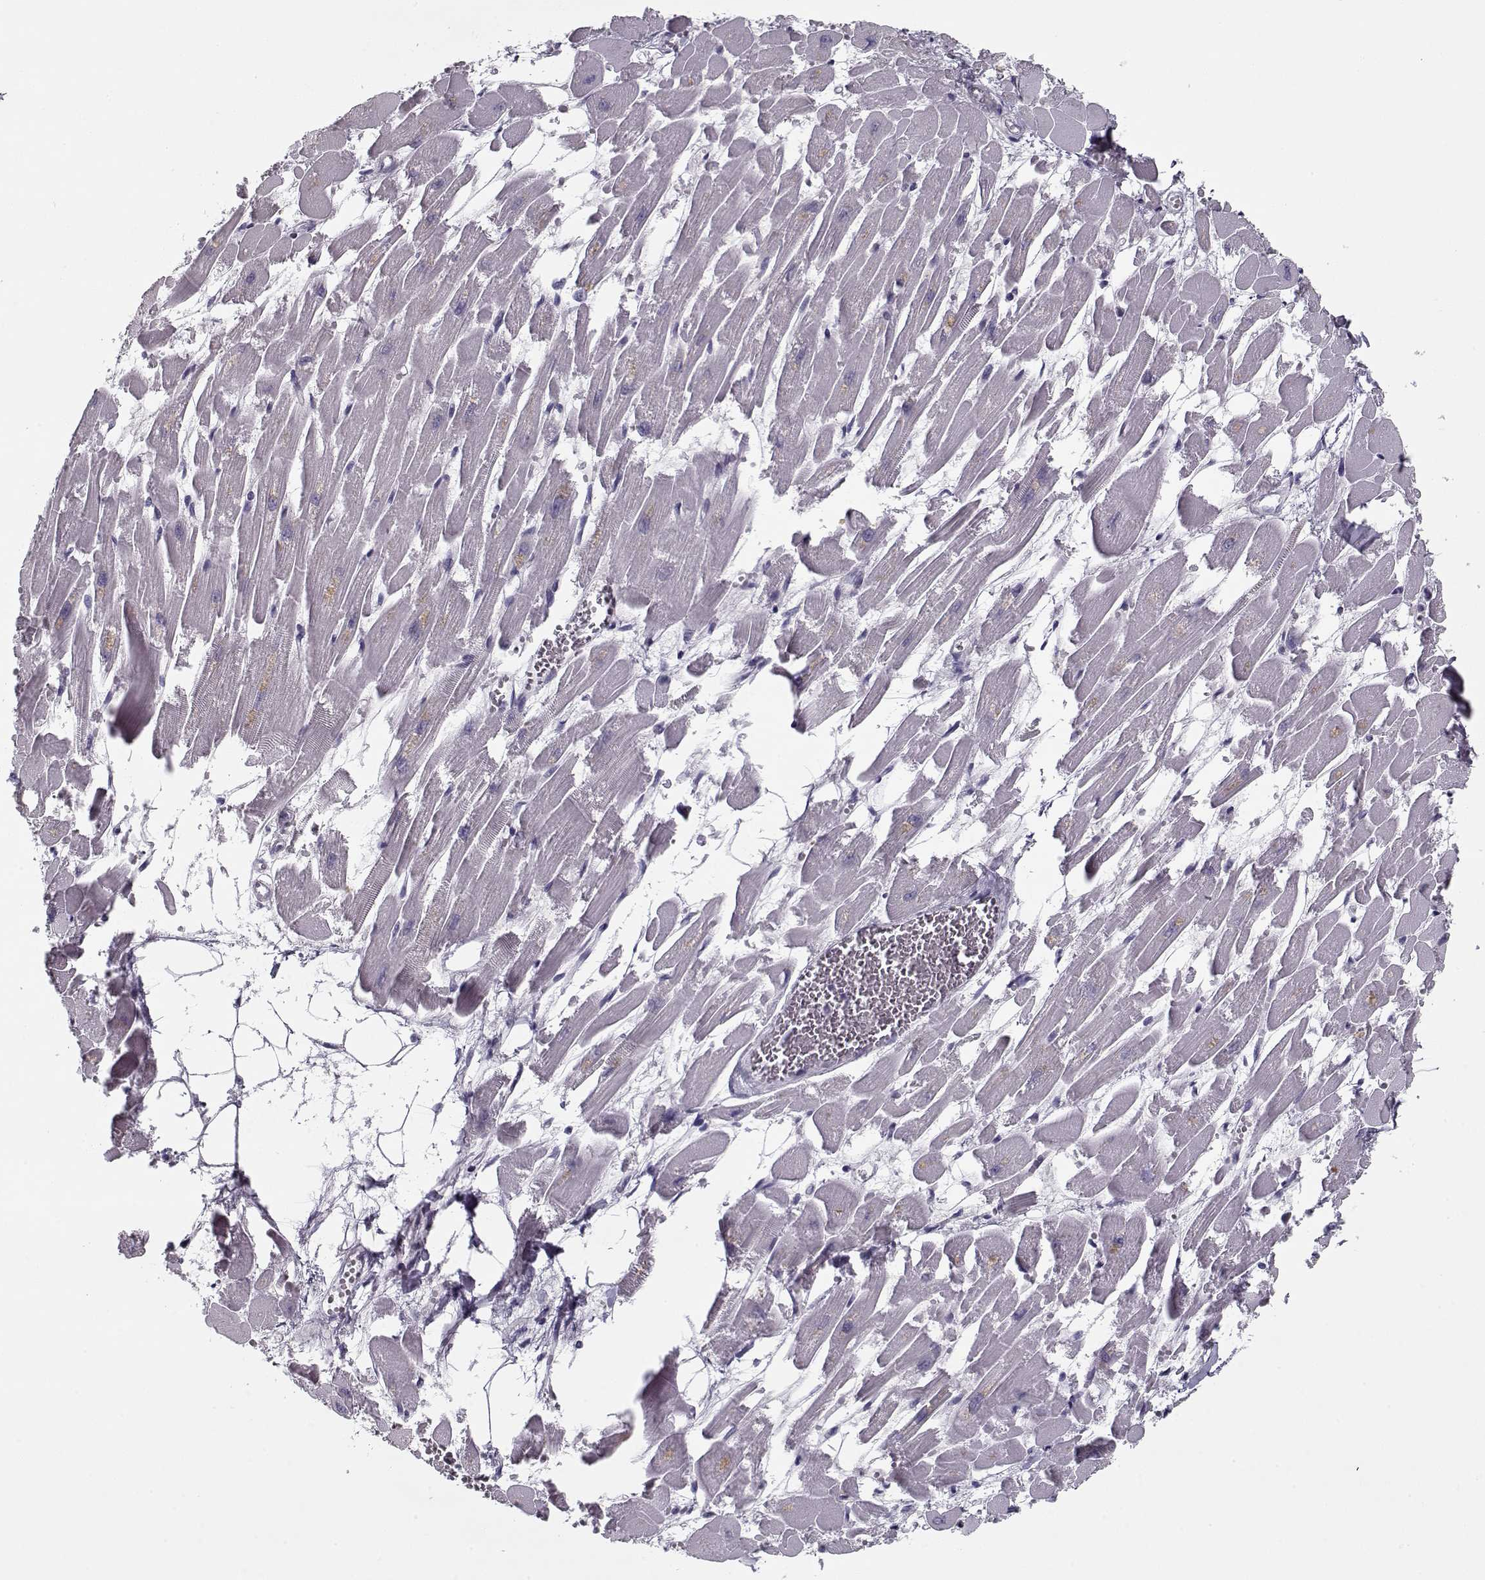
{"staining": {"intensity": "negative", "quantity": "none", "location": "none"}, "tissue": "heart muscle", "cell_type": "Cardiomyocytes", "image_type": "normal", "snomed": [{"axis": "morphology", "description": "Normal tissue, NOS"}, {"axis": "topography", "description": "Heart"}], "caption": "A high-resolution photomicrograph shows immunohistochemistry staining of normal heart muscle, which displays no significant staining in cardiomyocytes.", "gene": "SPACA9", "patient": {"sex": "female", "age": 52}}